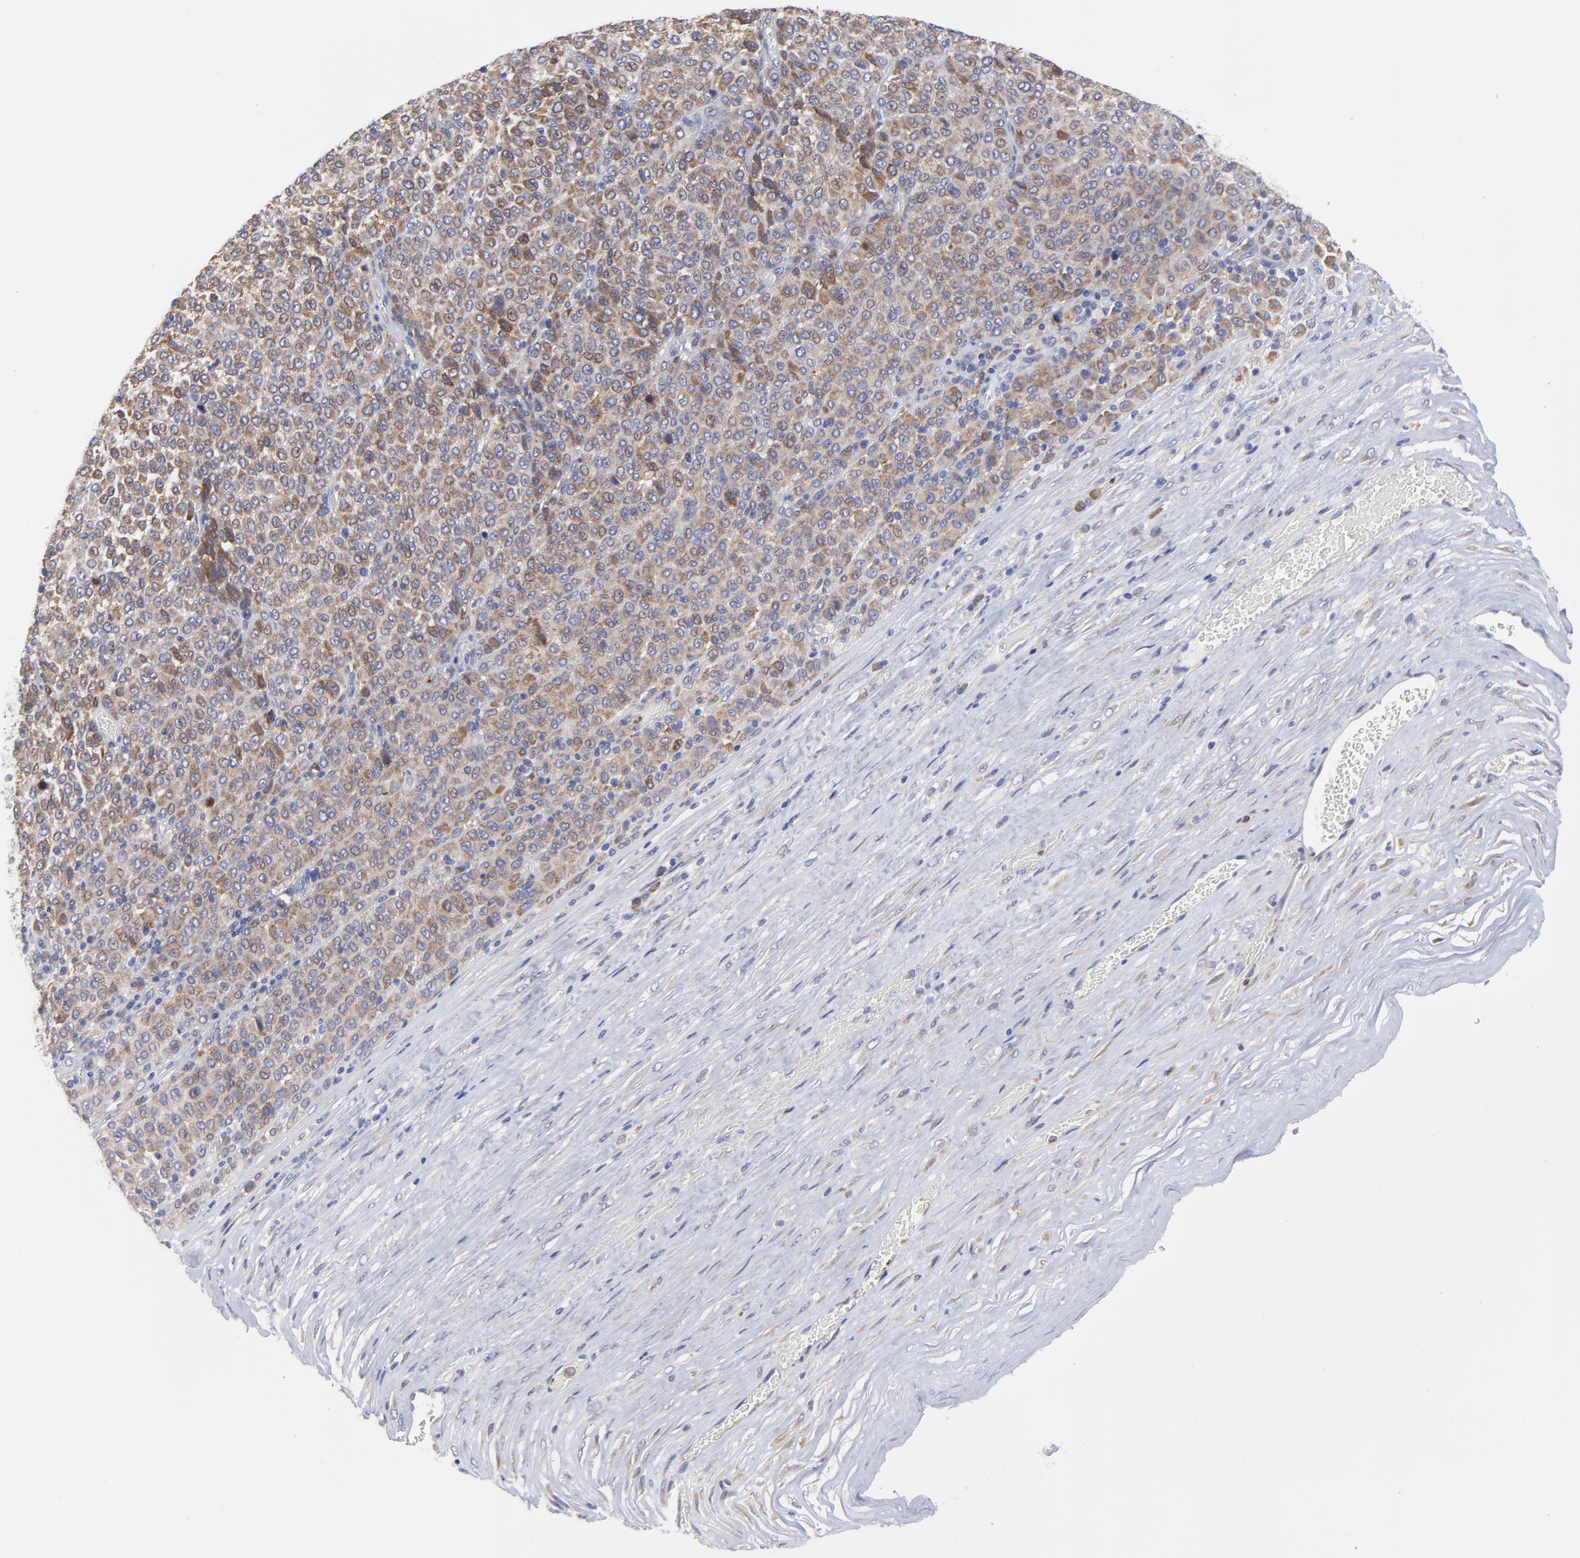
{"staining": {"intensity": "moderate", "quantity": ">75%", "location": "cytoplasmic/membranous"}, "tissue": "melanoma", "cell_type": "Tumor cells", "image_type": "cancer", "snomed": [{"axis": "morphology", "description": "Malignant melanoma, Metastatic site"}, {"axis": "topography", "description": "Pancreas"}], "caption": "Malignant melanoma (metastatic site) was stained to show a protein in brown. There is medium levels of moderate cytoplasmic/membranous expression in approximately >75% of tumor cells.", "gene": "MOSPD2", "patient": {"sex": "female", "age": 30}}